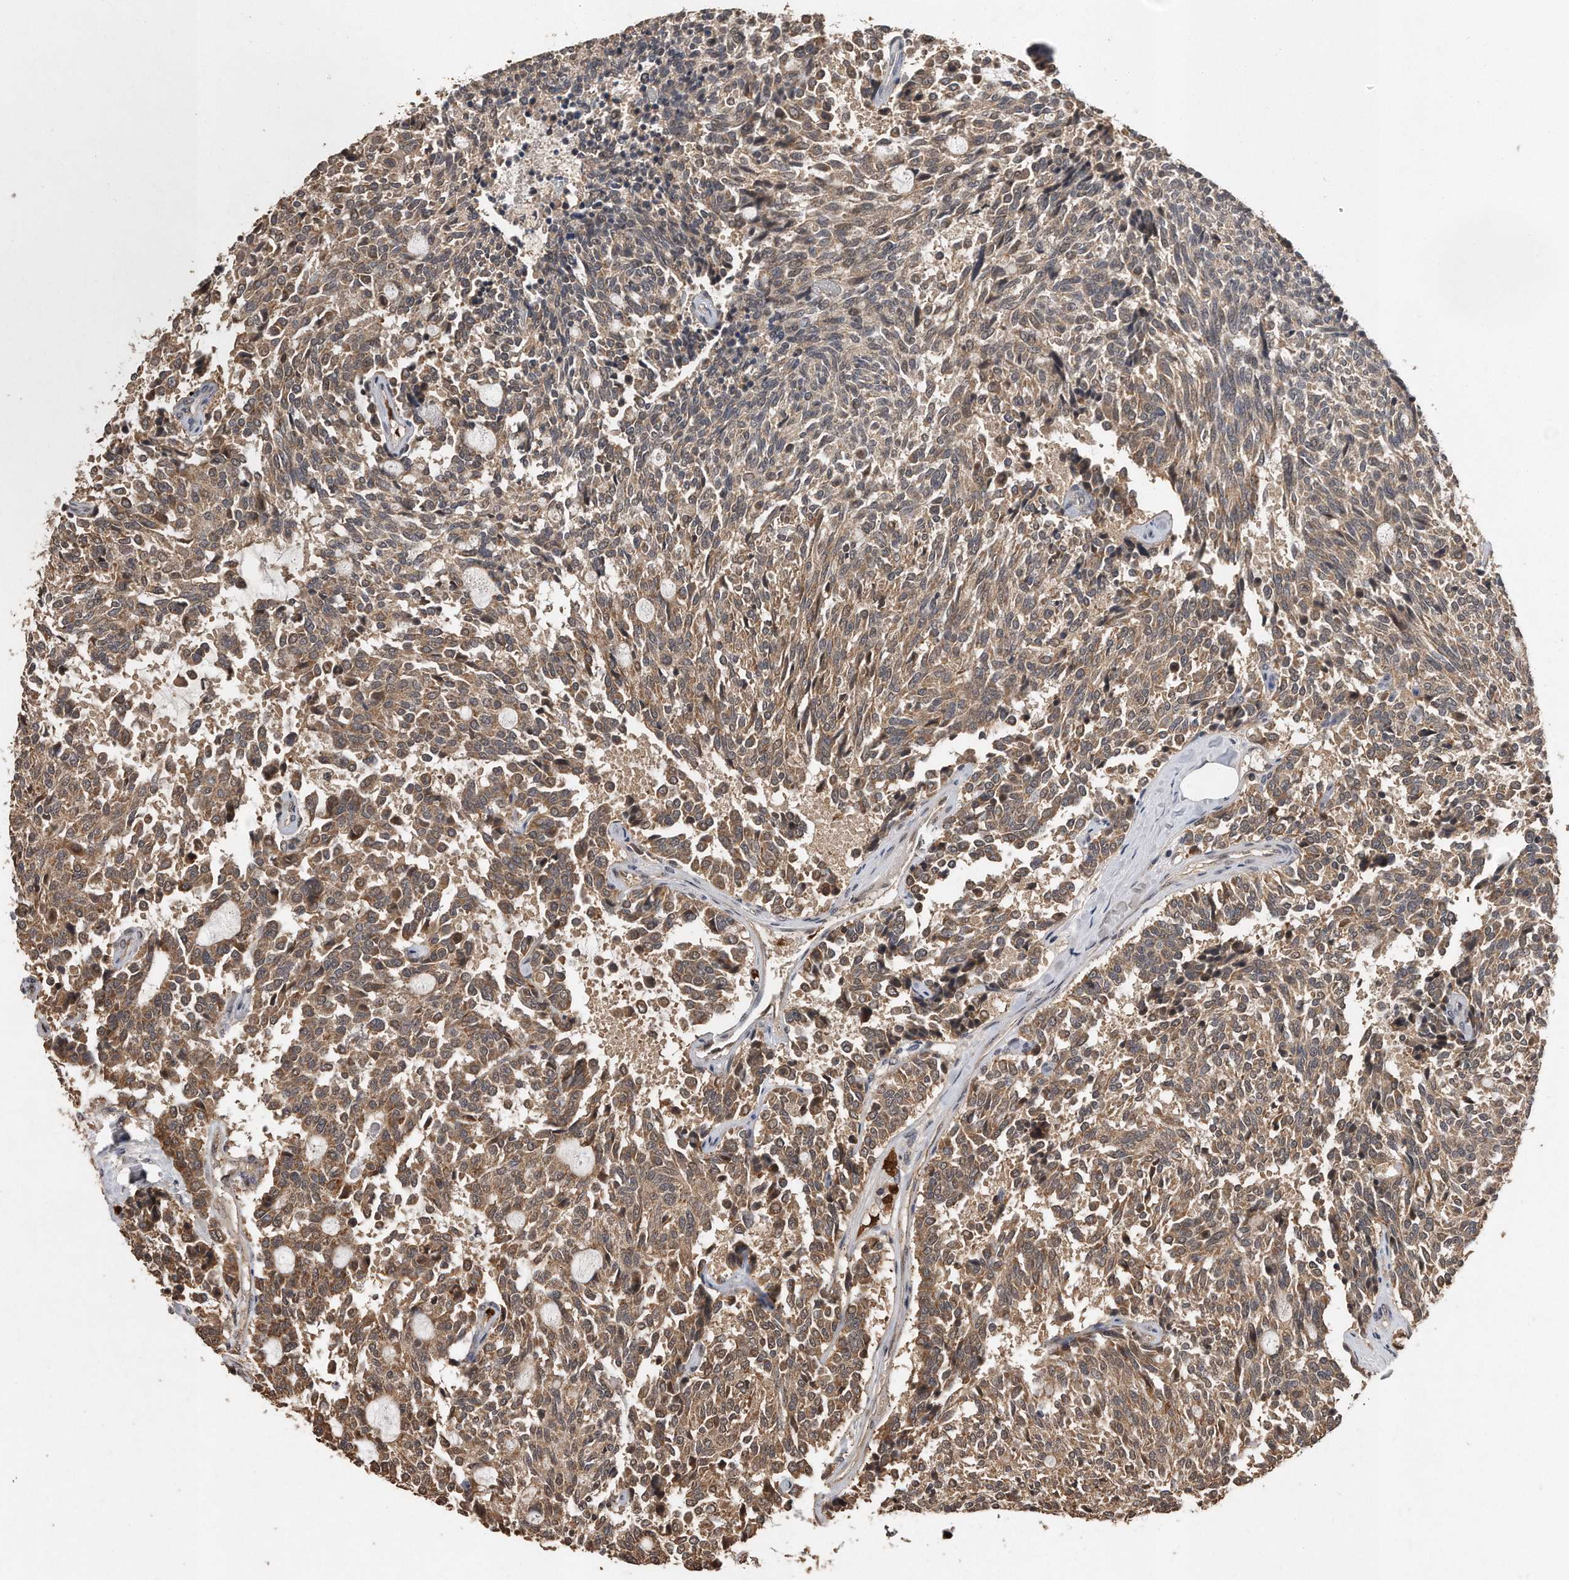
{"staining": {"intensity": "moderate", "quantity": ">75%", "location": "cytoplasmic/membranous"}, "tissue": "carcinoid", "cell_type": "Tumor cells", "image_type": "cancer", "snomed": [{"axis": "morphology", "description": "Carcinoid, malignant, NOS"}, {"axis": "topography", "description": "Pancreas"}], "caption": "Protein positivity by immunohistochemistry demonstrates moderate cytoplasmic/membranous staining in approximately >75% of tumor cells in carcinoid.", "gene": "PELO", "patient": {"sex": "female", "age": 54}}